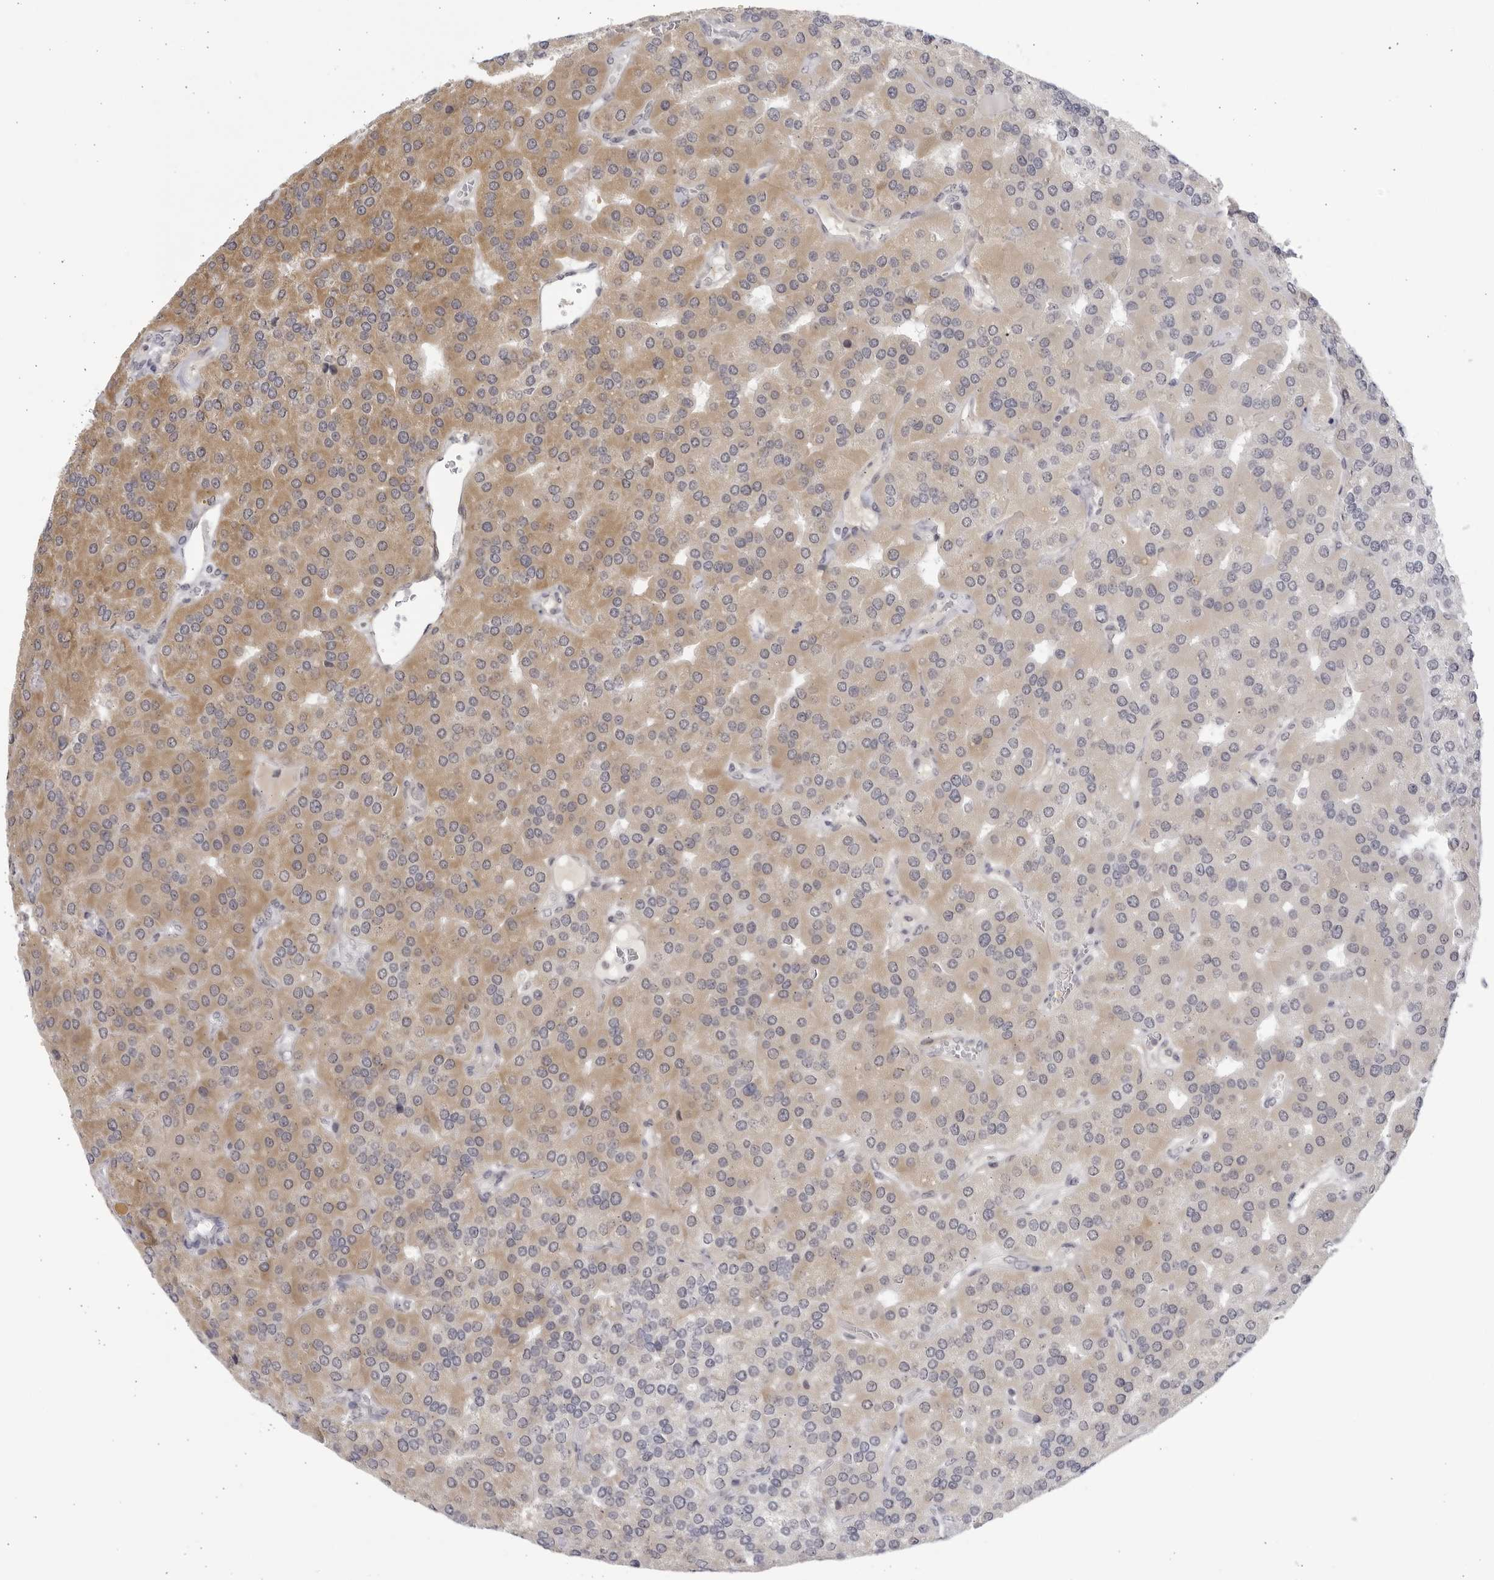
{"staining": {"intensity": "moderate", "quantity": "25%-75%", "location": "cytoplasmic/membranous"}, "tissue": "parathyroid gland", "cell_type": "Glandular cells", "image_type": "normal", "snomed": [{"axis": "morphology", "description": "Normal tissue, NOS"}, {"axis": "morphology", "description": "Adenoma, NOS"}, {"axis": "topography", "description": "Parathyroid gland"}], "caption": "Immunohistochemical staining of benign parathyroid gland demonstrates medium levels of moderate cytoplasmic/membranous staining in approximately 25%-75% of glandular cells.", "gene": "CNBD1", "patient": {"sex": "female", "age": 86}}